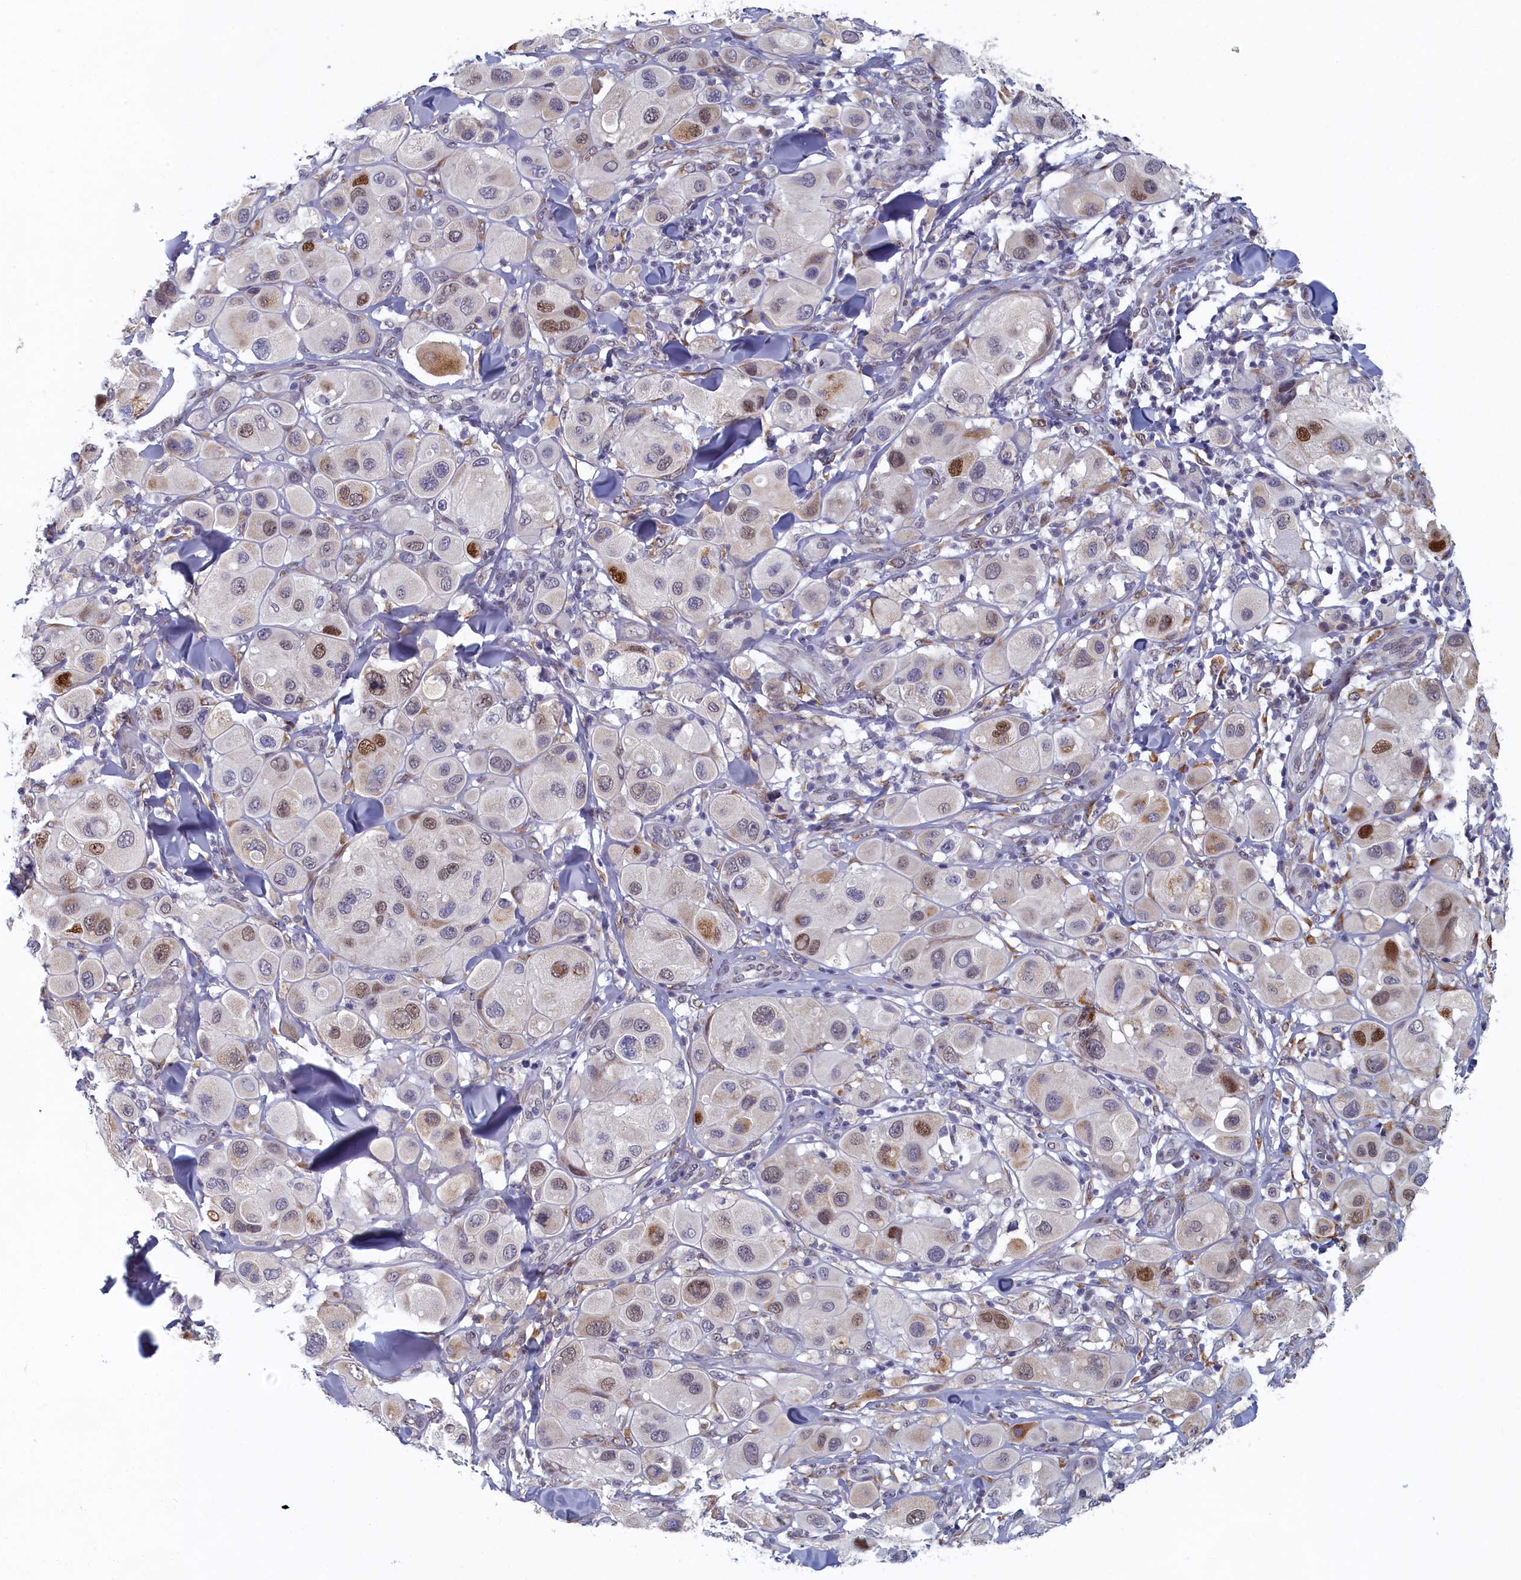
{"staining": {"intensity": "strong", "quantity": "<25%", "location": "nuclear"}, "tissue": "melanoma", "cell_type": "Tumor cells", "image_type": "cancer", "snomed": [{"axis": "morphology", "description": "Malignant melanoma, Metastatic site"}, {"axis": "topography", "description": "Skin"}], "caption": "Tumor cells exhibit medium levels of strong nuclear expression in about <25% of cells in human melanoma.", "gene": "DNAJC17", "patient": {"sex": "male", "age": 41}}